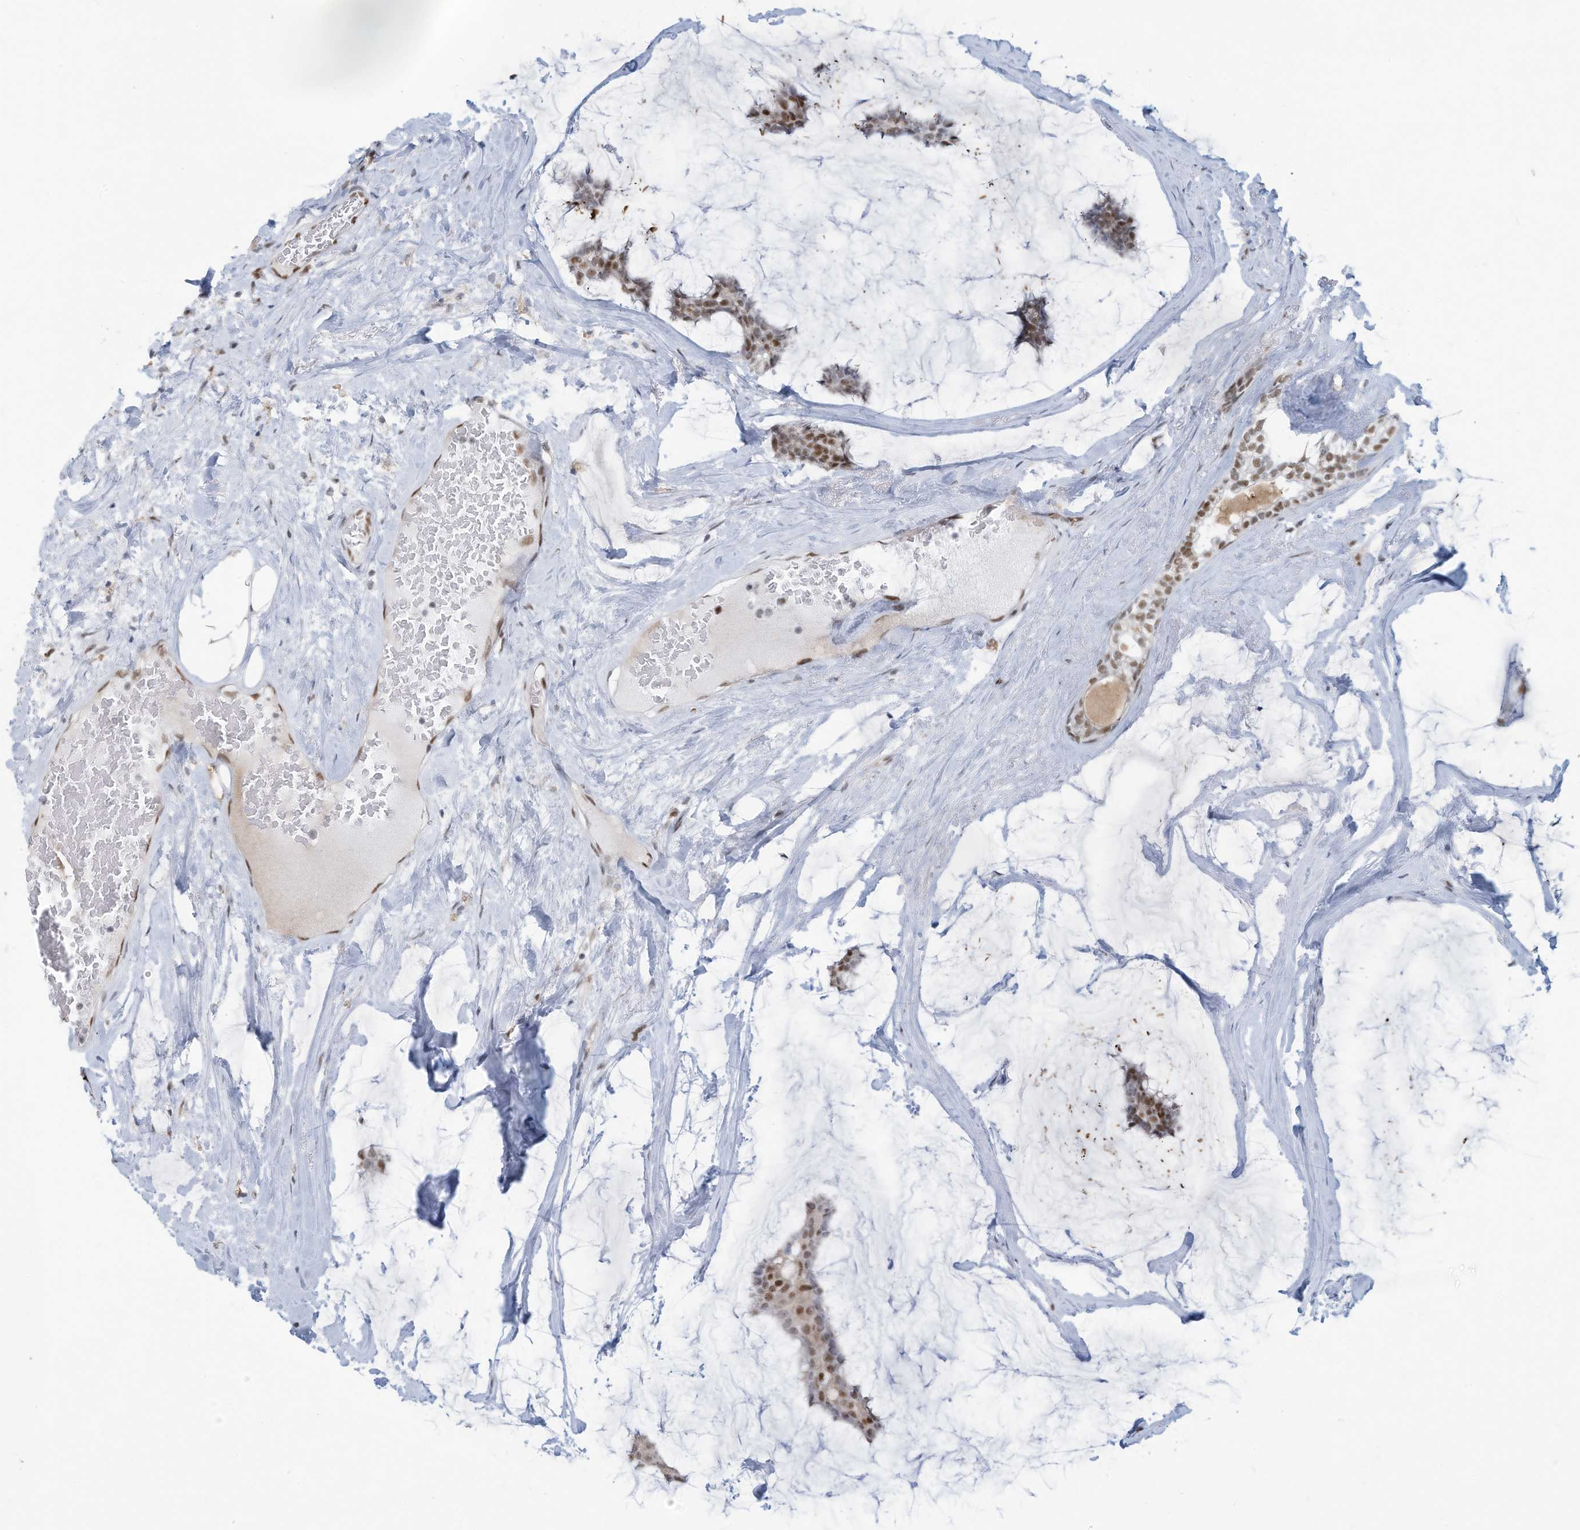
{"staining": {"intensity": "moderate", "quantity": ">75%", "location": "nuclear"}, "tissue": "breast cancer", "cell_type": "Tumor cells", "image_type": "cancer", "snomed": [{"axis": "morphology", "description": "Duct carcinoma"}, {"axis": "topography", "description": "Breast"}], "caption": "Immunohistochemistry (DAB) staining of intraductal carcinoma (breast) displays moderate nuclear protein staining in about >75% of tumor cells.", "gene": "SARNP", "patient": {"sex": "female", "age": 93}}